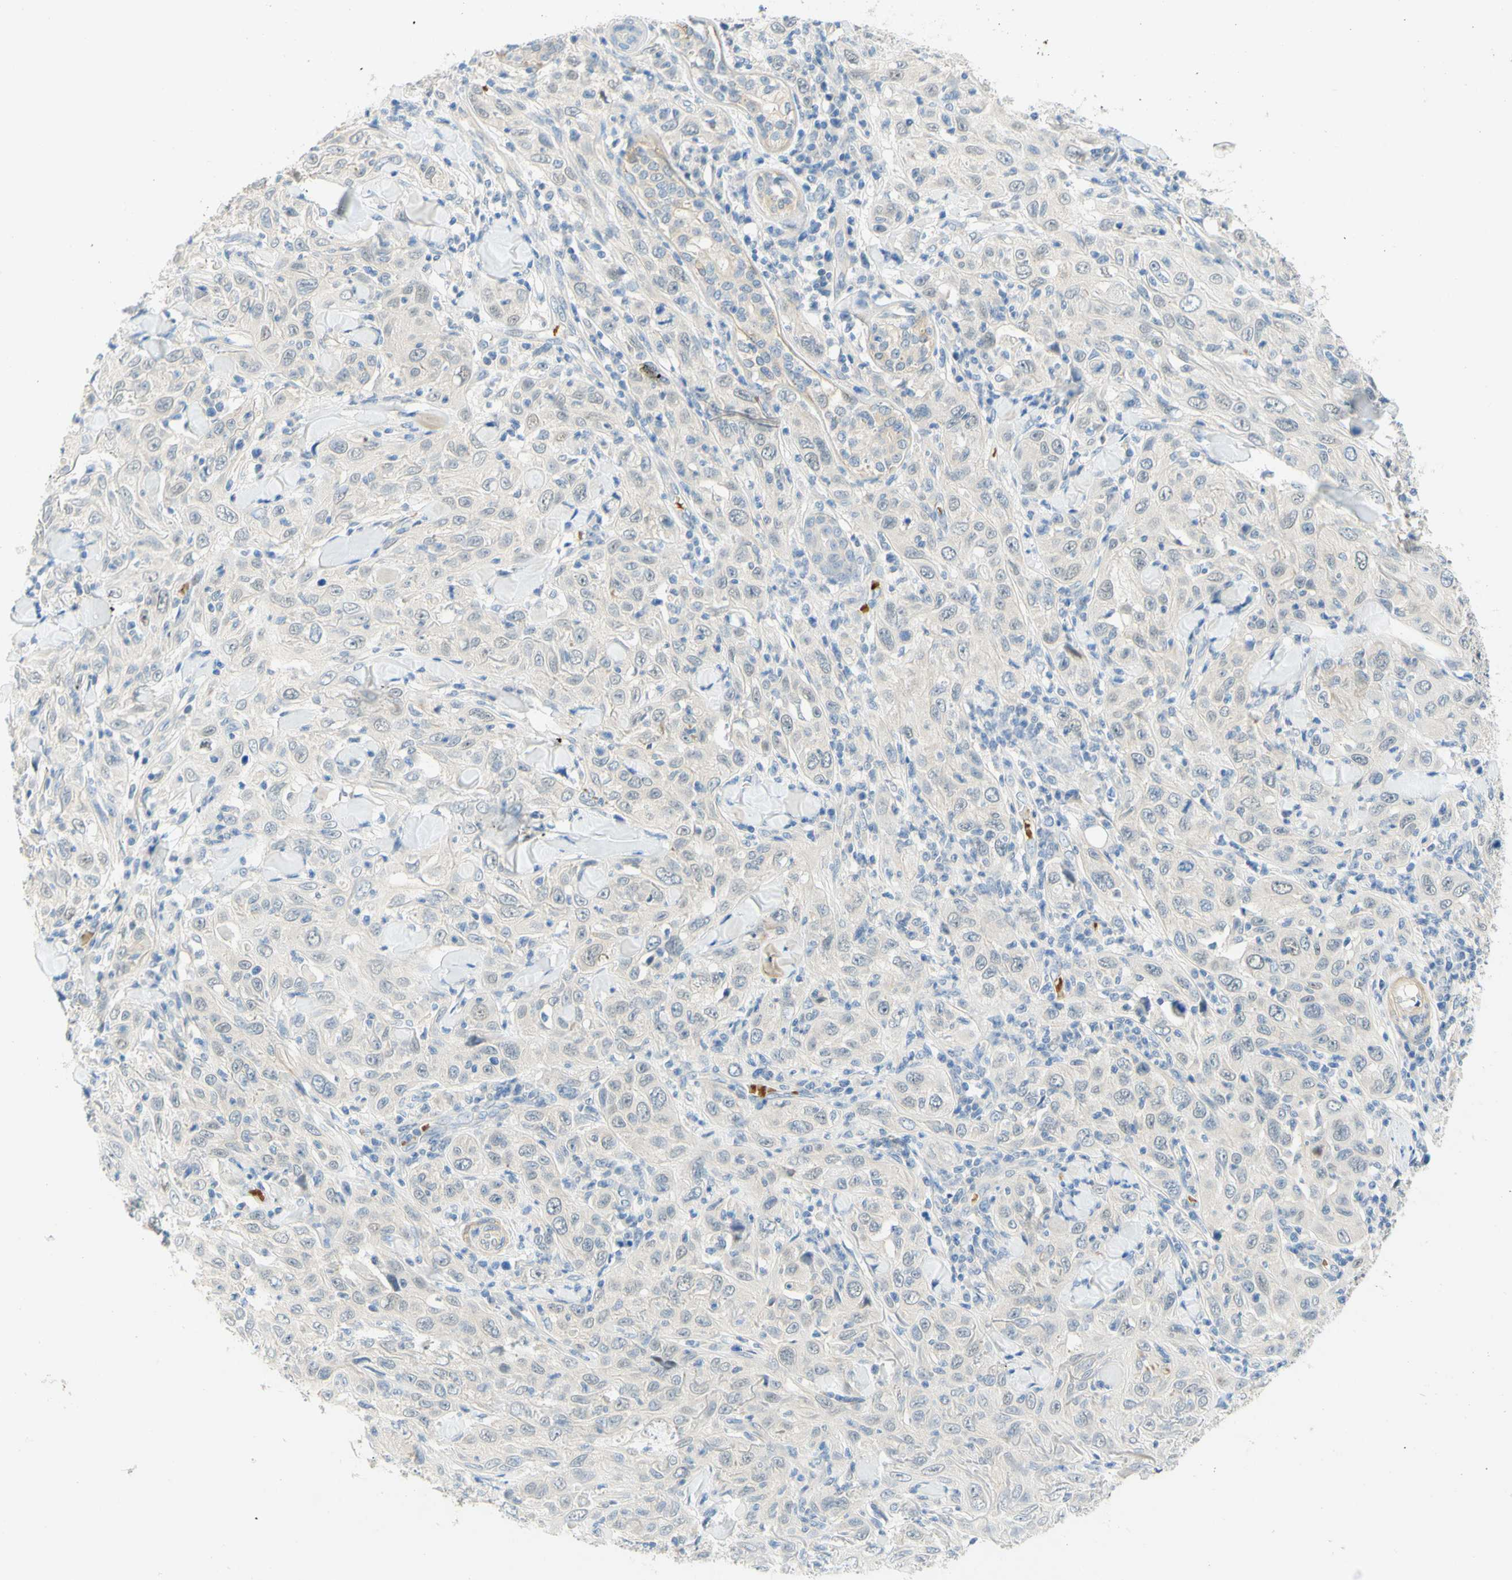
{"staining": {"intensity": "weak", "quantity": "<25%", "location": "cytoplasmic/membranous"}, "tissue": "skin cancer", "cell_type": "Tumor cells", "image_type": "cancer", "snomed": [{"axis": "morphology", "description": "Squamous cell carcinoma, NOS"}, {"axis": "topography", "description": "Skin"}], "caption": "This is a histopathology image of immunohistochemistry staining of skin cancer (squamous cell carcinoma), which shows no staining in tumor cells. (DAB immunohistochemistry, high magnification).", "gene": "ENTREP2", "patient": {"sex": "female", "age": 88}}